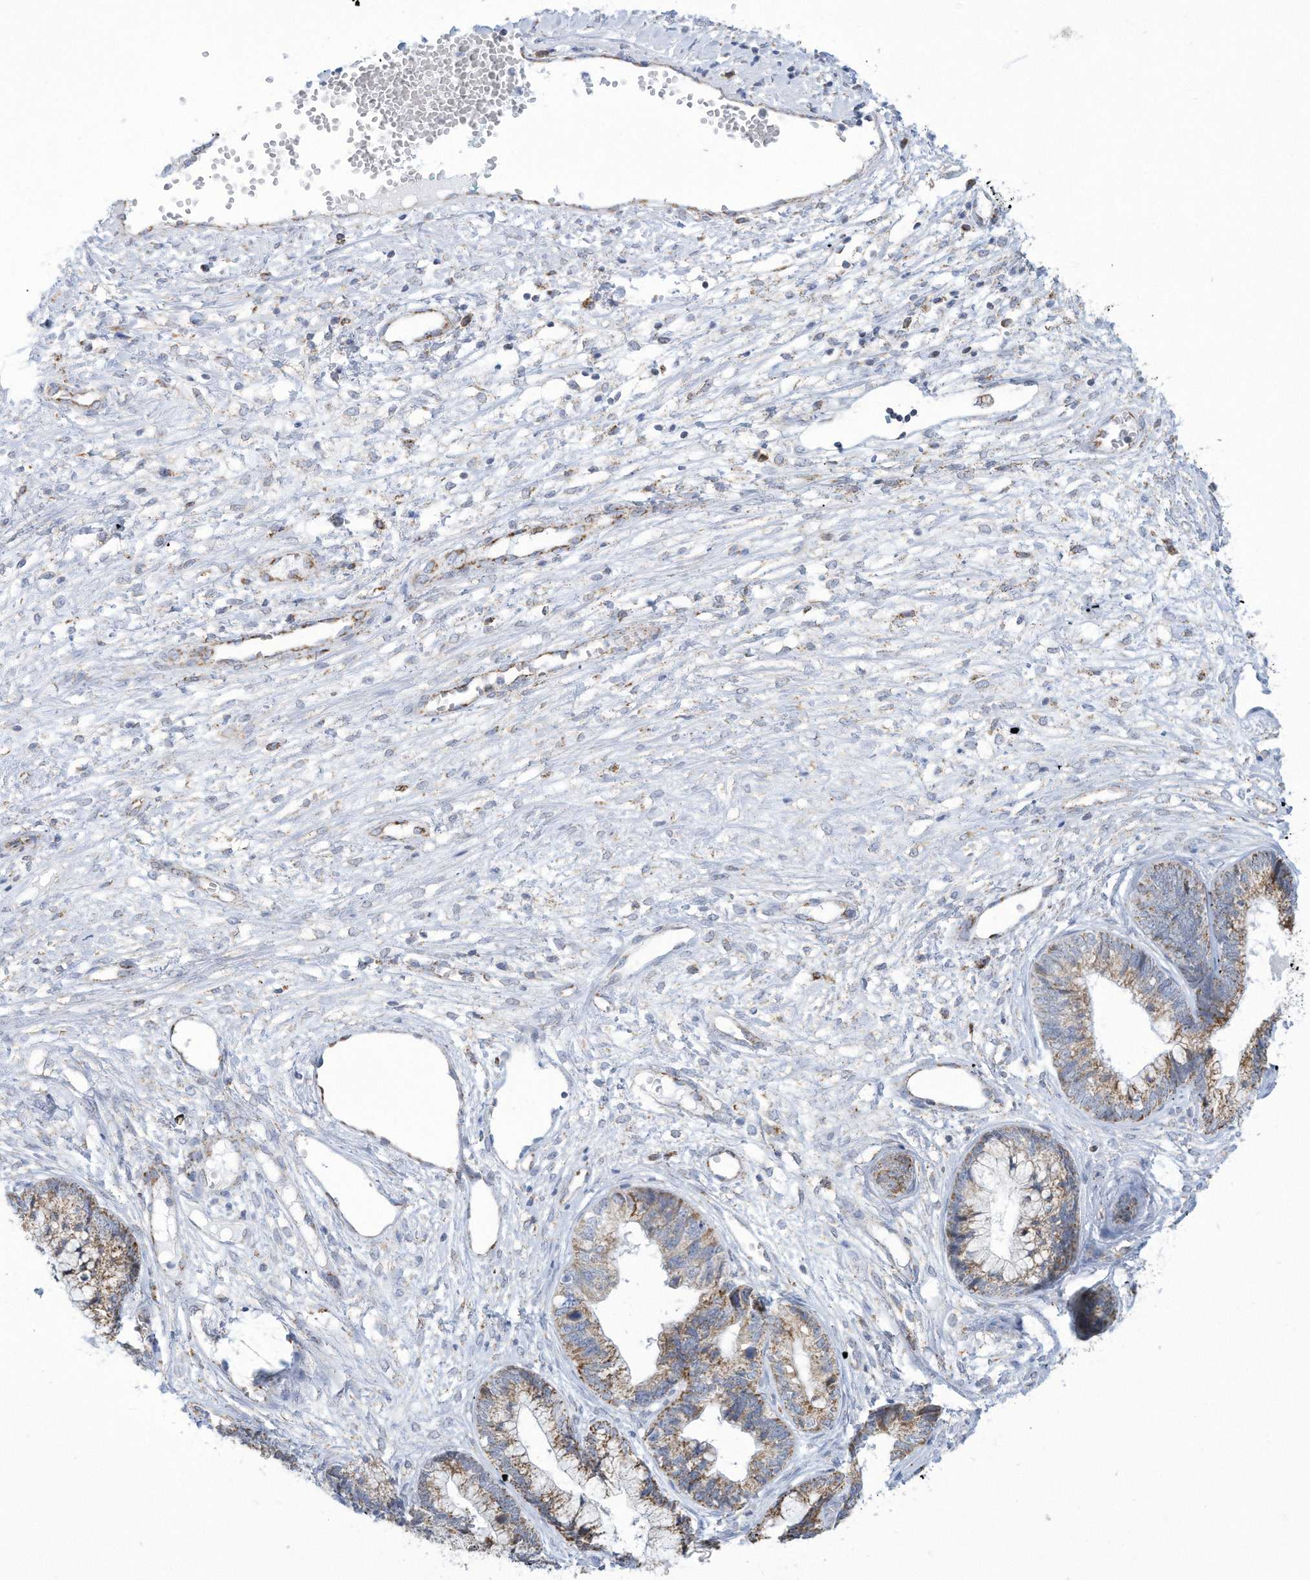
{"staining": {"intensity": "moderate", "quantity": "25%-75%", "location": "cytoplasmic/membranous"}, "tissue": "cervical cancer", "cell_type": "Tumor cells", "image_type": "cancer", "snomed": [{"axis": "morphology", "description": "Adenocarcinoma, NOS"}, {"axis": "topography", "description": "Cervix"}], "caption": "About 25%-75% of tumor cells in human cervical adenocarcinoma reveal moderate cytoplasmic/membranous protein staining as visualized by brown immunohistochemical staining.", "gene": "ALDH6A1", "patient": {"sex": "female", "age": 44}}